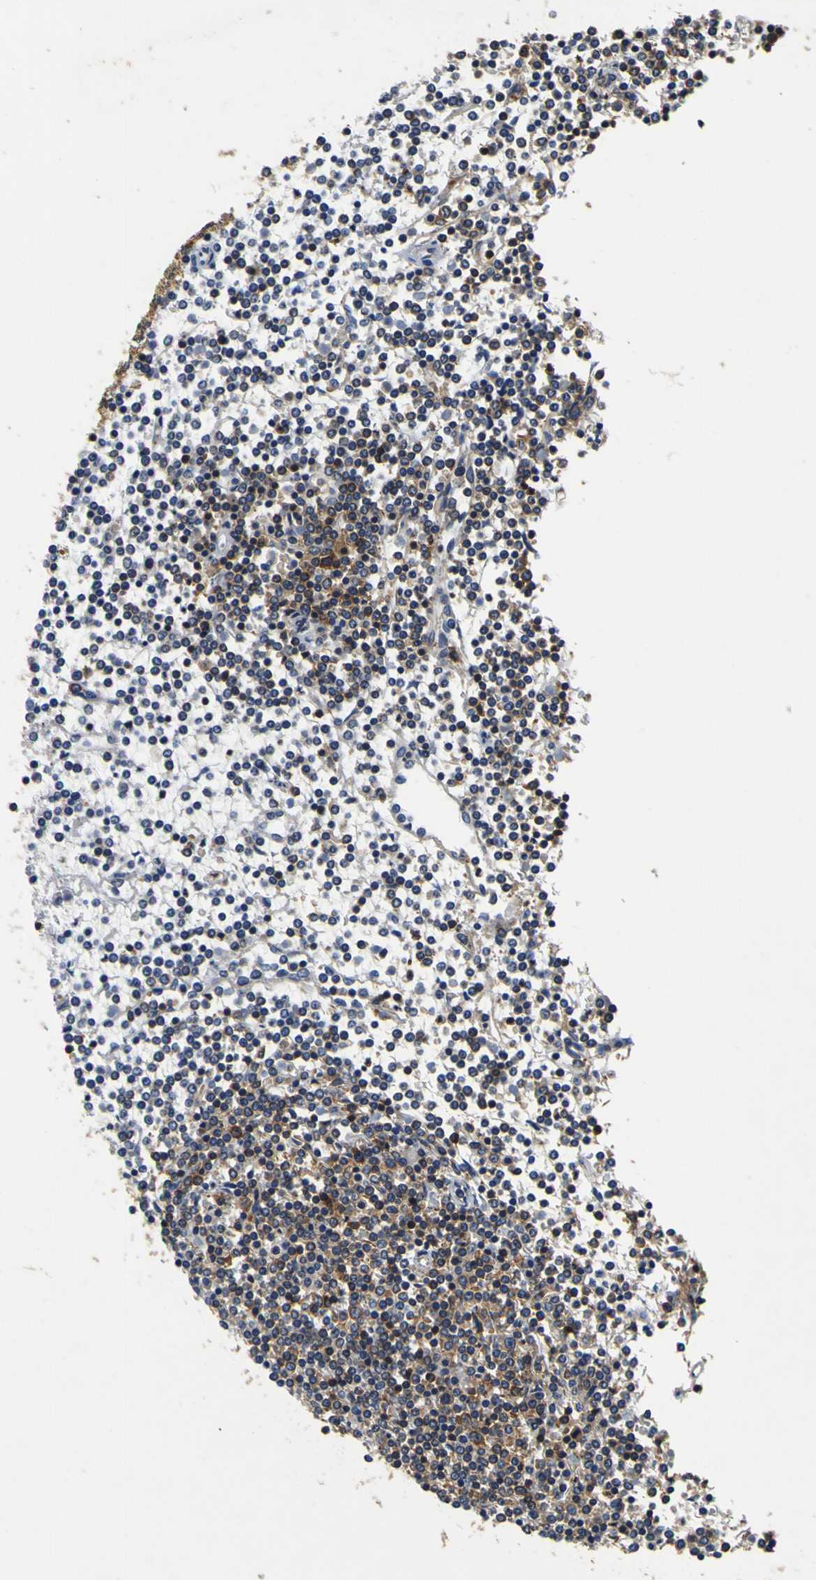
{"staining": {"intensity": "moderate", "quantity": "25%-75%", "location": "cytoplasmic/membranous"}, "tissue": "lymphoma", "cell_type": "Tumor cells", "image_type": "cancer", "snomed": [{"axis": "morphology", "description": "Malignant lymphoma, non-Hodgkin's type, Low grade"}, {"axis": "topography", "description": "Spleen"}], "caption": "About 25%-75% of tumor cells in human malignant lymphoma, non-Hodgkin's type (low-grade) display moderate cytoplasmic/membranous protein positivity as visualized by brown immunohistochemical staining.", "gene": "CNR2", "patient": {"sex": "female", "age": 19}}